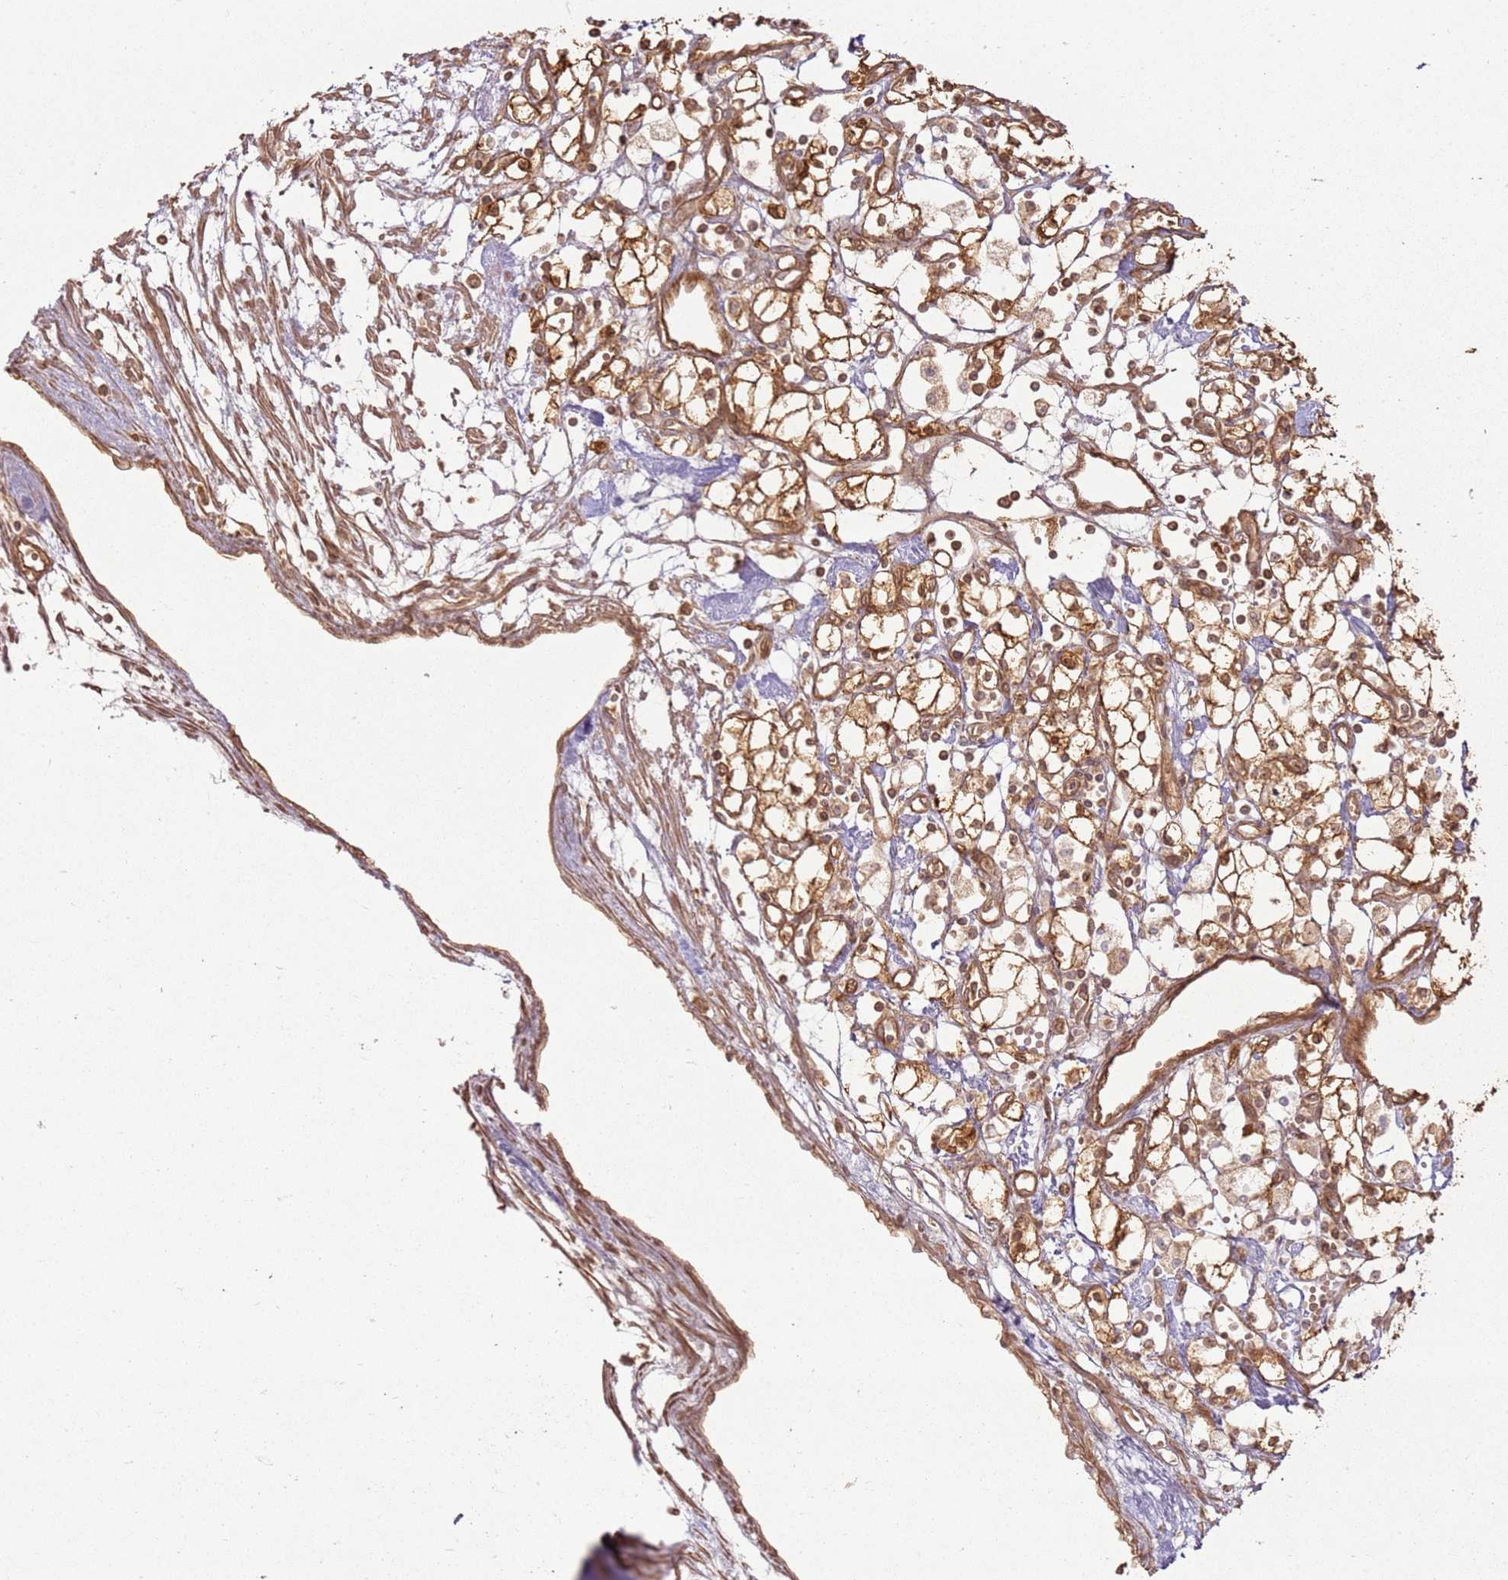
{"staining": {"intensity": "strong", "quantity": ">75%", "location": "cytoplasmic/membranous"}, "tissue": "renal cancer", "cell_type": "Tumor cells", "image_type": "cancer", "snomed": [{"axis": "morphology", "description": "Adenocarcinoma, NOS"}, {"axis": "topography", "description": "Kidney"}], "caption": "This is an image of immunohistochemistry staining of renal adenocarcinoma, which shows strong staining in the cytoplasmic/membranous of tumor cells.", "gene": "ZNF776", "patient": {"sex": "male", "age": 59}}